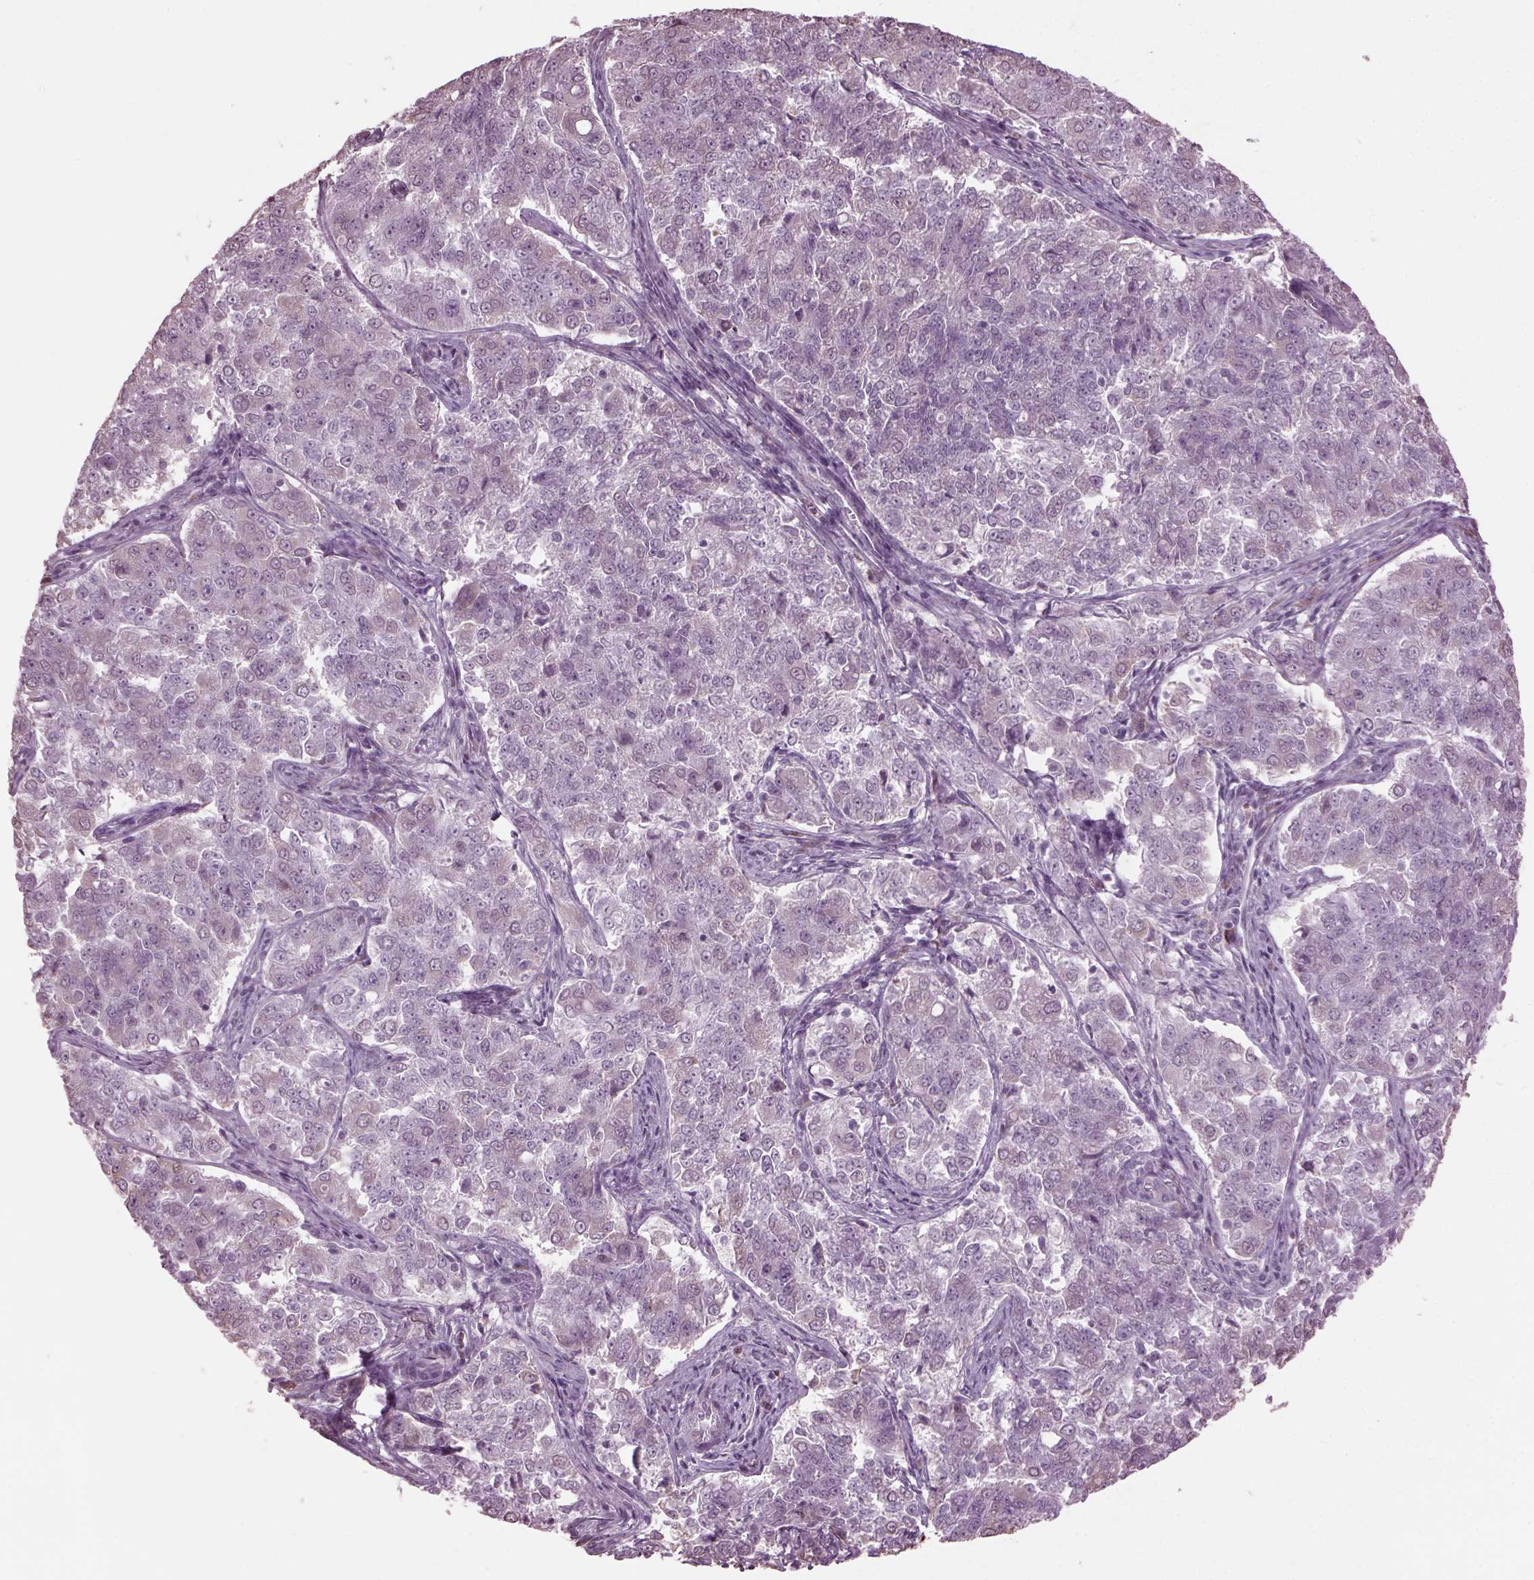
{"staining": {"intensity": "negative", "quantity": "none", "location": "none"}, "tissue": "endometrial cancer", "cell_type": "Tumor cells", "image_type": "cancer", "snomed": [{"axis": "morphology", "description": "Adenocarcinoma, NOS"}, {"axis": "topography", "description": "Endometrium"}], "caption": "This is an immunohistochemistry (IHC) micrograph of human adenocarcinoma (endometrial). There is no staining in tumor cells.", "gene": "CABP5", "patient": {"sex": "female", "age": 43}}